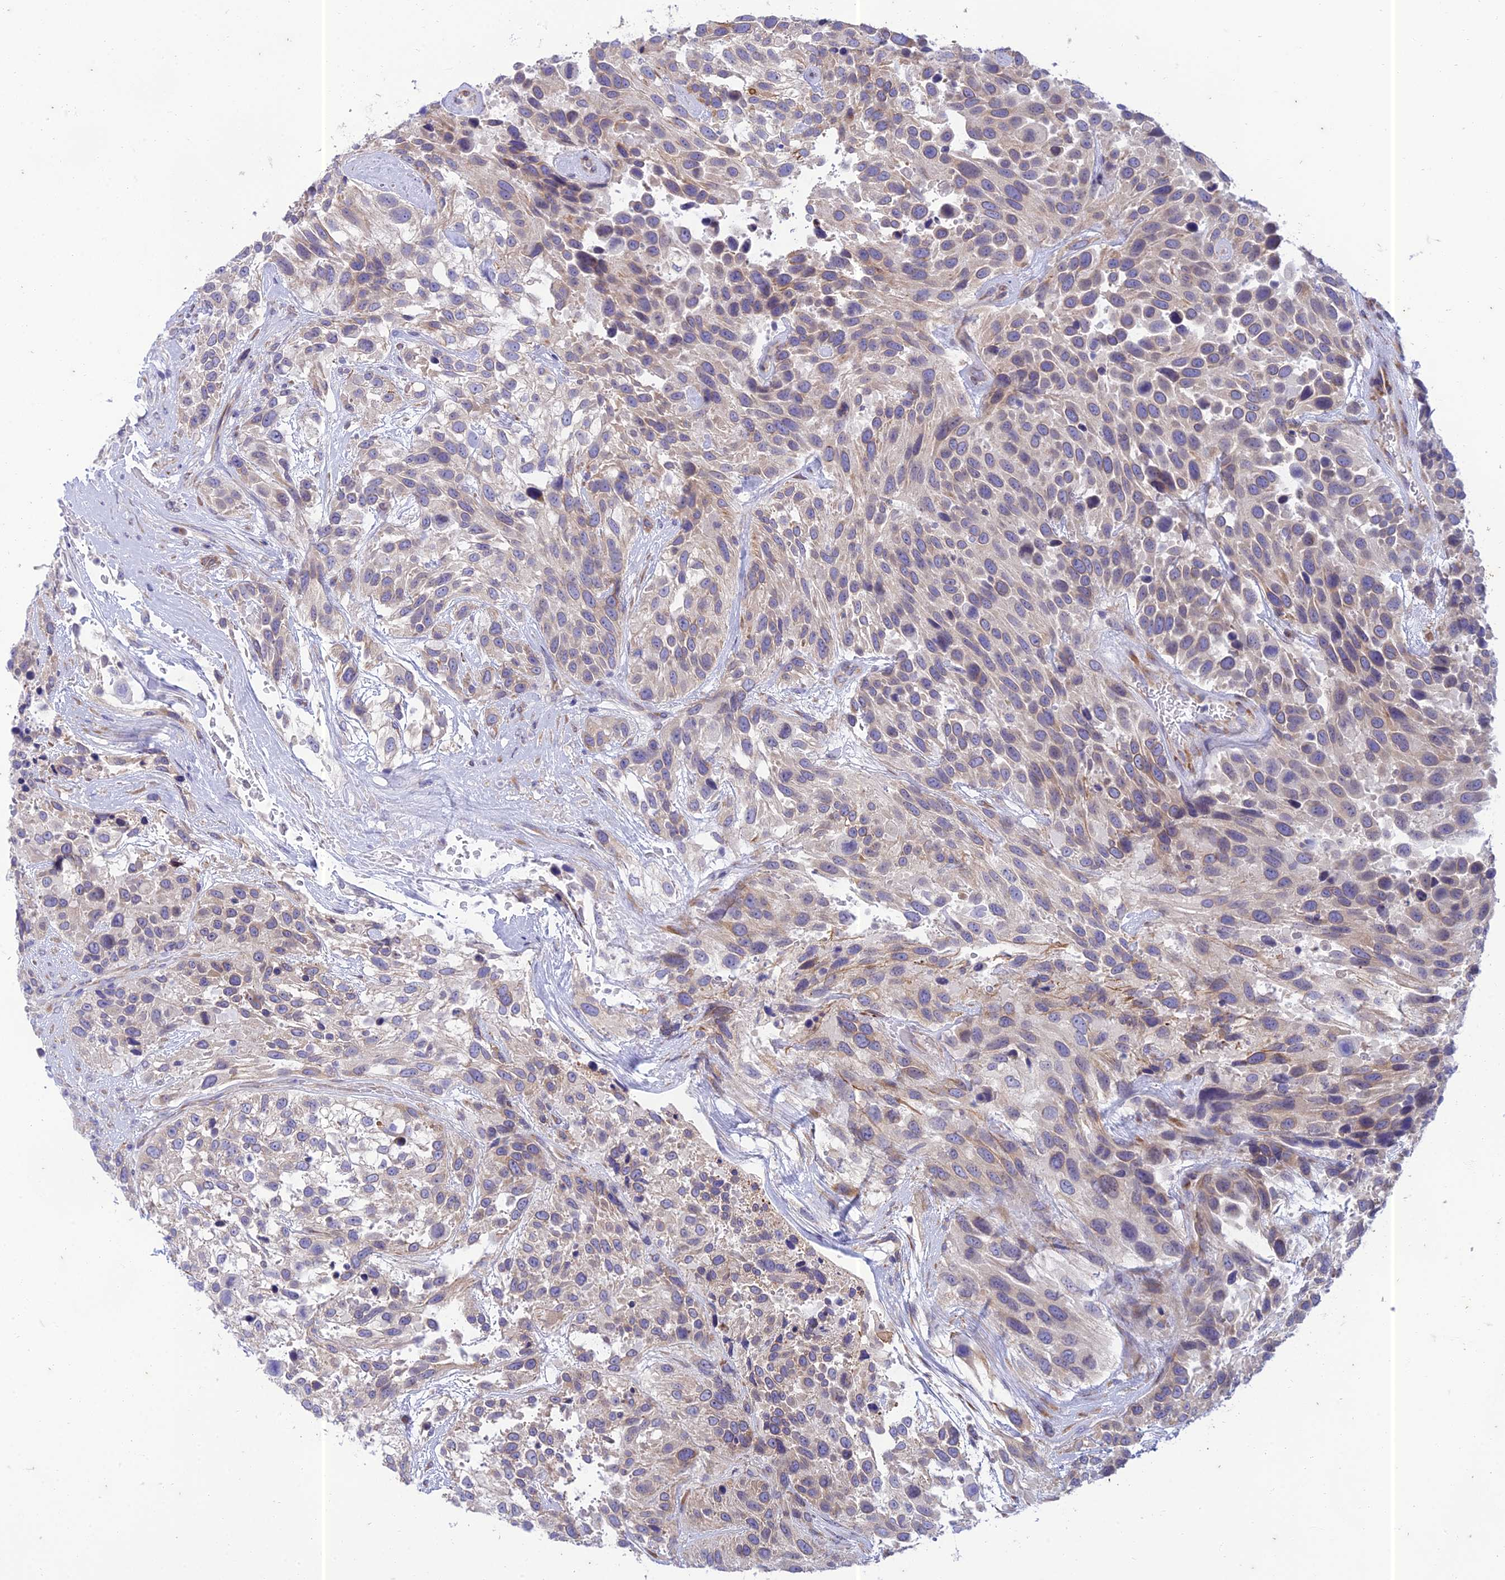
{"staining": {"intensity": "weak", "quantity": "<25%", "location": "cytoplasmic/membranous"}, "tissue": "urothelial cancer", "cell_type": "Tumor cells", "image_type": "cancer", "snomed": [{"axis": "morphology", "description": "Urothelial carcinoma, High grade"}, {"axis": "topography", "description": "Urinary bladder"}], "caption": "A high-resolution image shows immunohistochemistry (IHC) staining of urothelial cancer, which reveals no significant expression in tumor cells.", "gene": "PTCD2", "patient": {"sex": "female", "age": 70}}